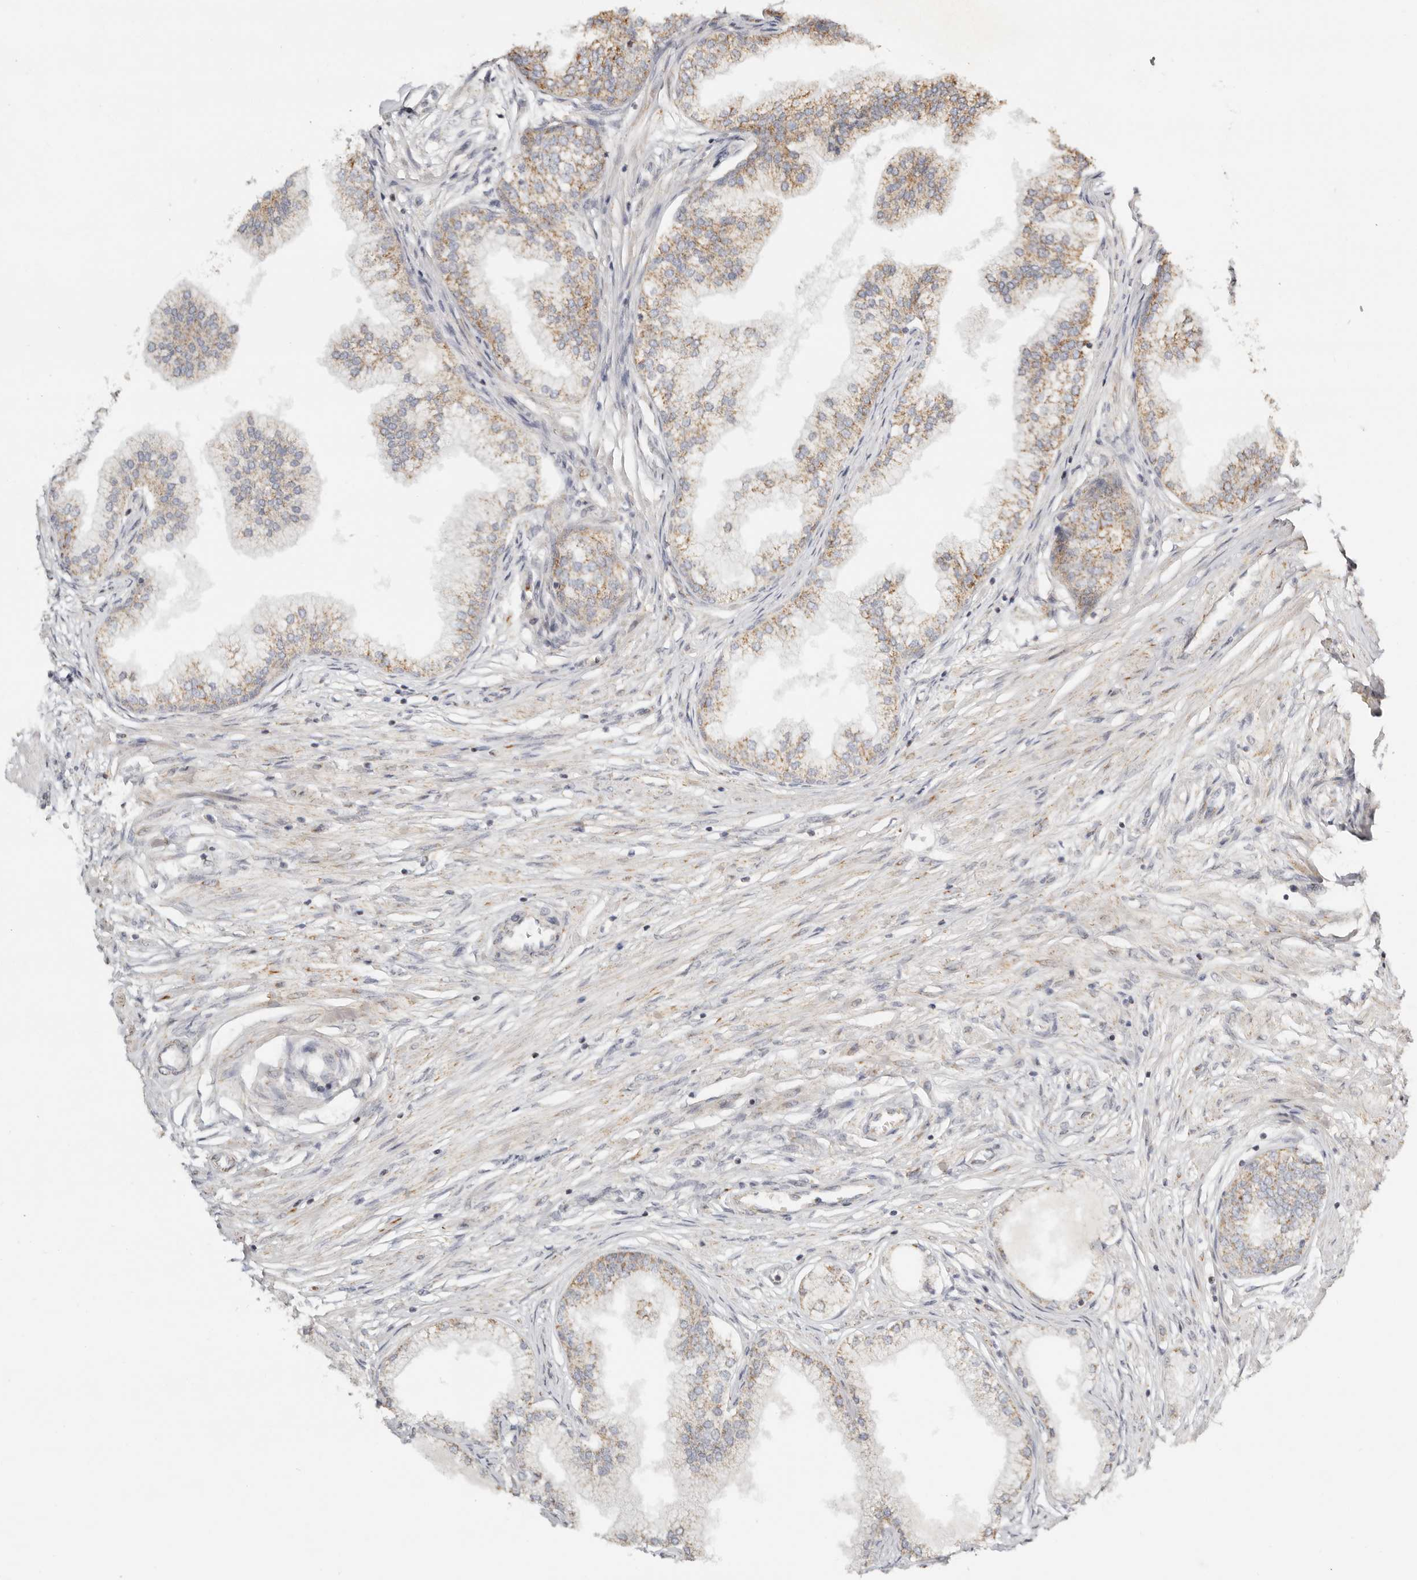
{"staining": {"intensity": "moderate", "quantity": ">75%", "location": "cytoplasmic/membranous"}, "tissue": "prostate", "cell_type": "Glandular cells", "image_type": "normal", "snomed": [{"axis": "morphology", "description": "Normal tissue, NOS"}, {"axis": "morphology", "description": "Urothelial carcinoma, Low grade"}, {"axis": "topography", "description": "Urinary bladder"}, {"axis": "topography", "description": "Prostate"}], "caption": "Prostate was stained to show a protein in brown. There is medium levels of moderate cytoplasmic/membranous positivity in approximately >75% of glandular cells. (Stains: DAB (3,3'-diaminobenzidine) in brown, nuclei in blue, Microscopy: brightfield microscopy at high magnification).", "gene": "KDF1", "patient": {"sex": "male", "age": 60}}